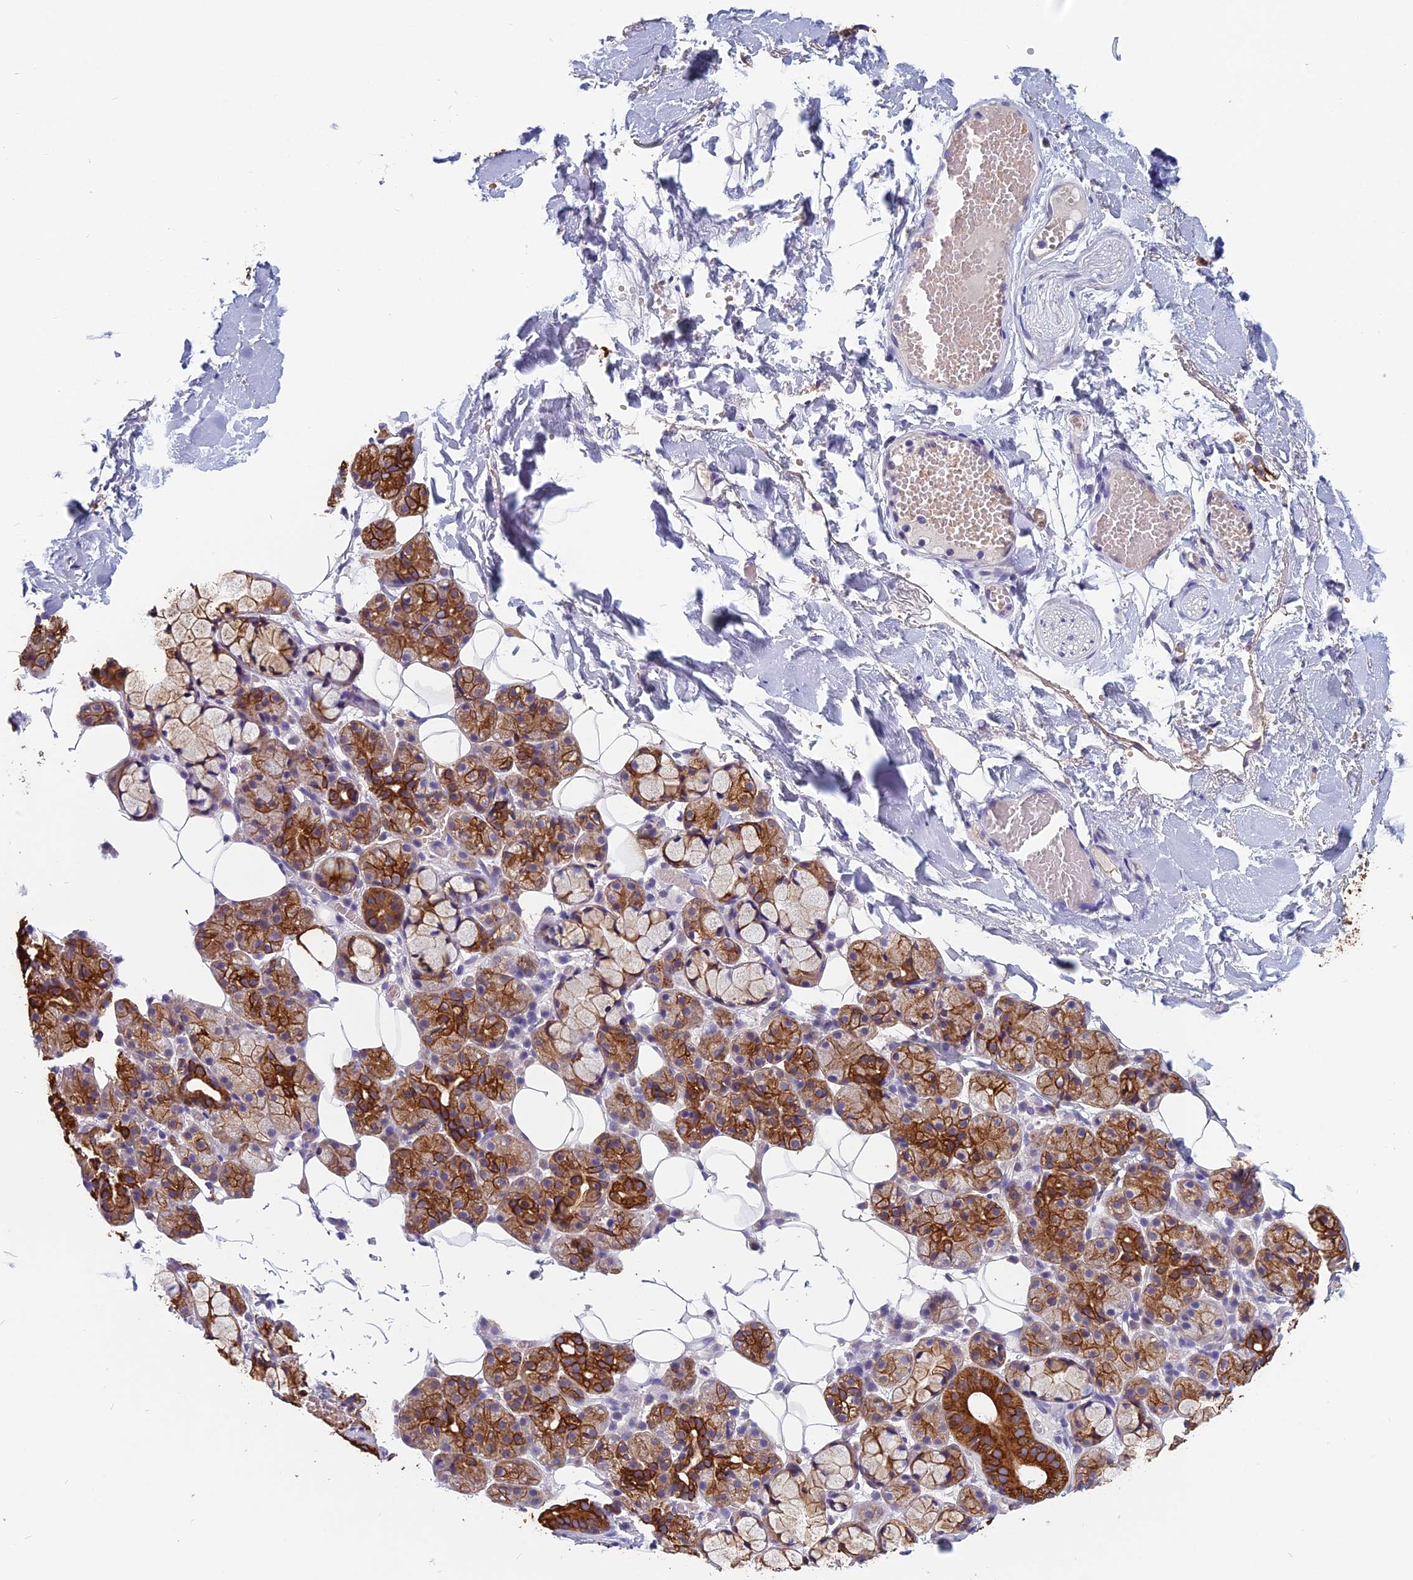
{"staining": {"intensity": "strong", "quantity": "25%-75%", "location": "cytoplasmic/membranous"}, "tissue": "salivary gland", "cell_type": "Glandular cells", "image_type": "normal", "snomed": [{"axis": "morphology", "description": "Normal tissue, NOS"}, {"axis": "topography", "description": "Salivary gland"}], "caption": "Immunohistochemistry (IHC) of benign salivary gland reveals high levels of strong cytoplasmic/membranous positivity in approximately 25%-75% of glandular cells.", "gene": "RBM41", "patient": {"sex": "male", "age": 63}}